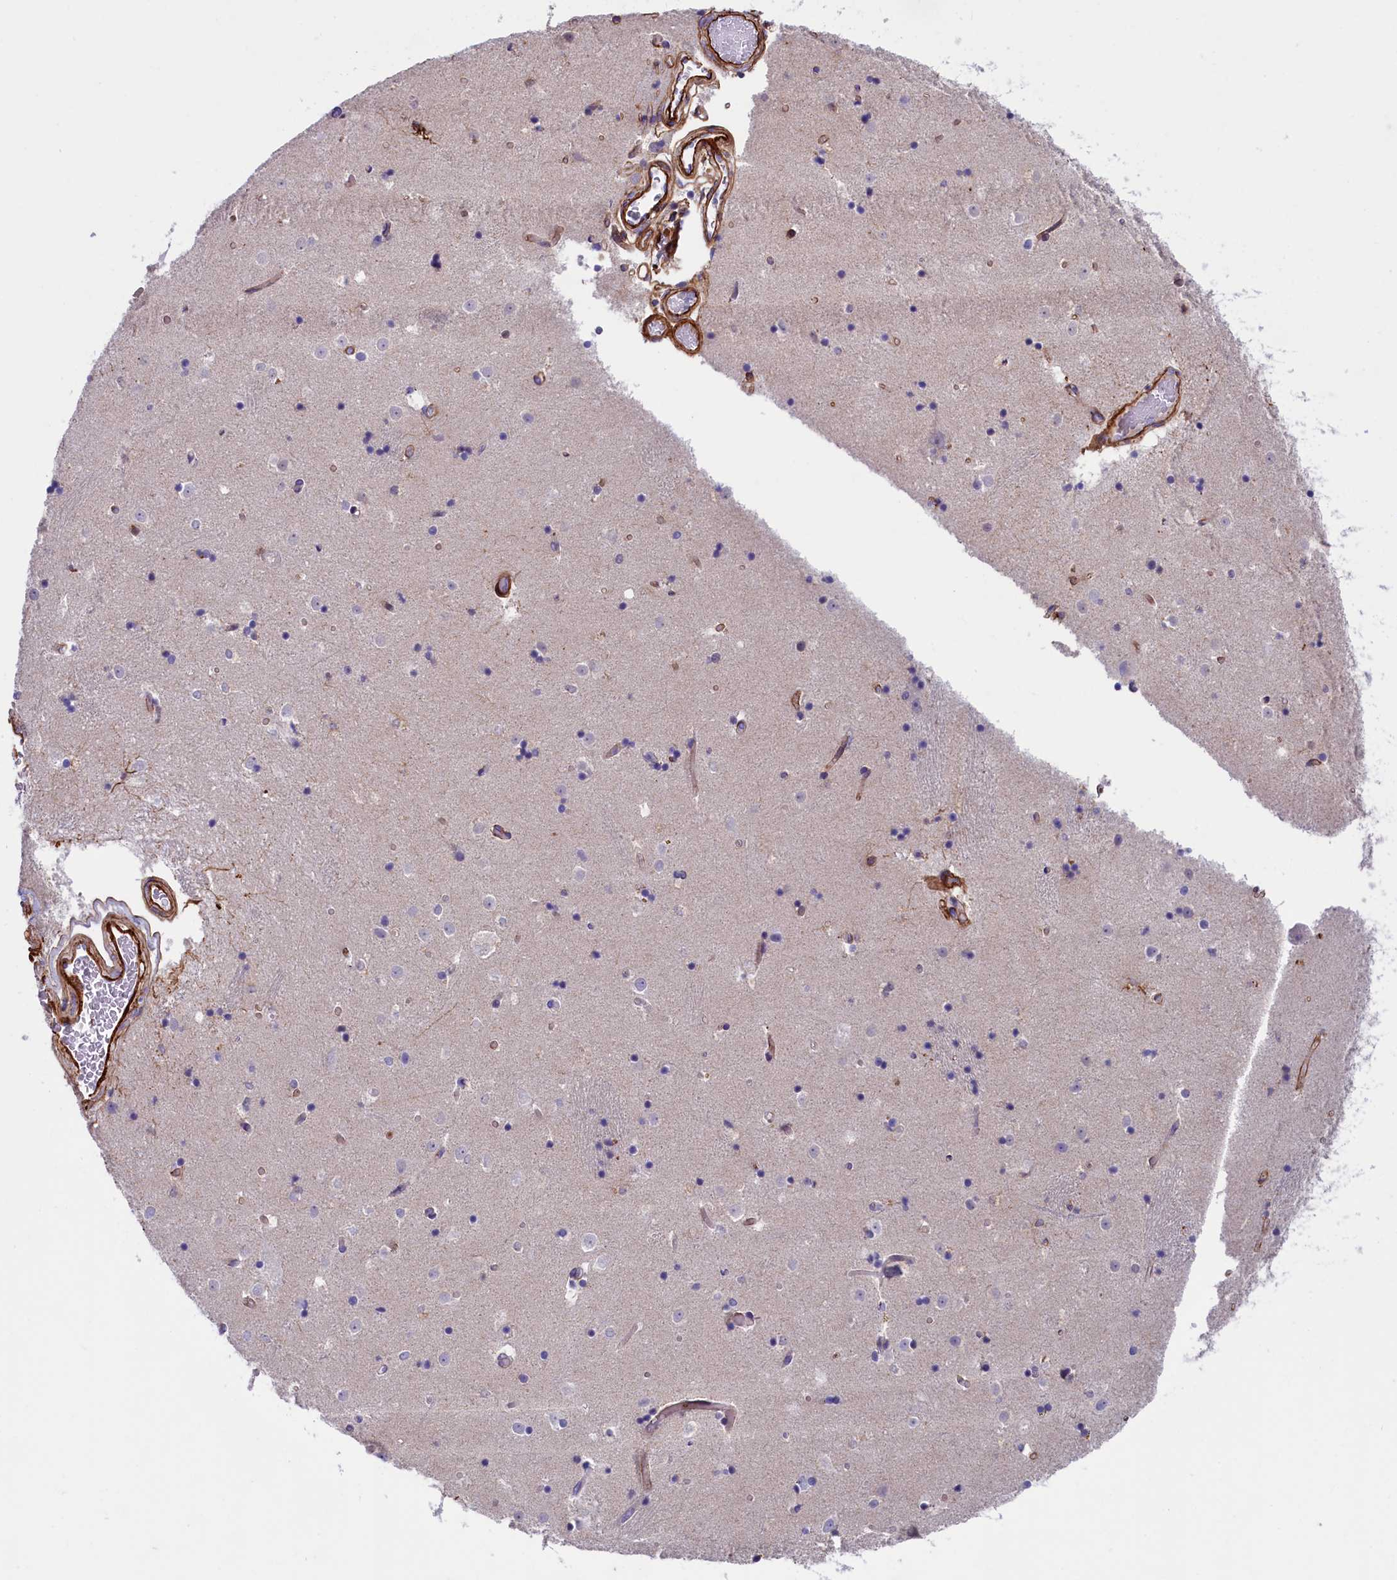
{"staining": {"intensity": "negative", "quantity": "none", "location": "none"}, "tissue": "caudate", "cell_type": "Glial cells", "image_type": "normal", "snomed": [{"axis": "morphology", "description": "Normal tissue, NOS"}, {"axis": "topography", "description": "Lateral ventricle wall"}], "caption": "Glial cells show no significant staining in unremarkable caudate.", "gene": "LOXL1", "patient": {"sex": "female", "age": 52}}